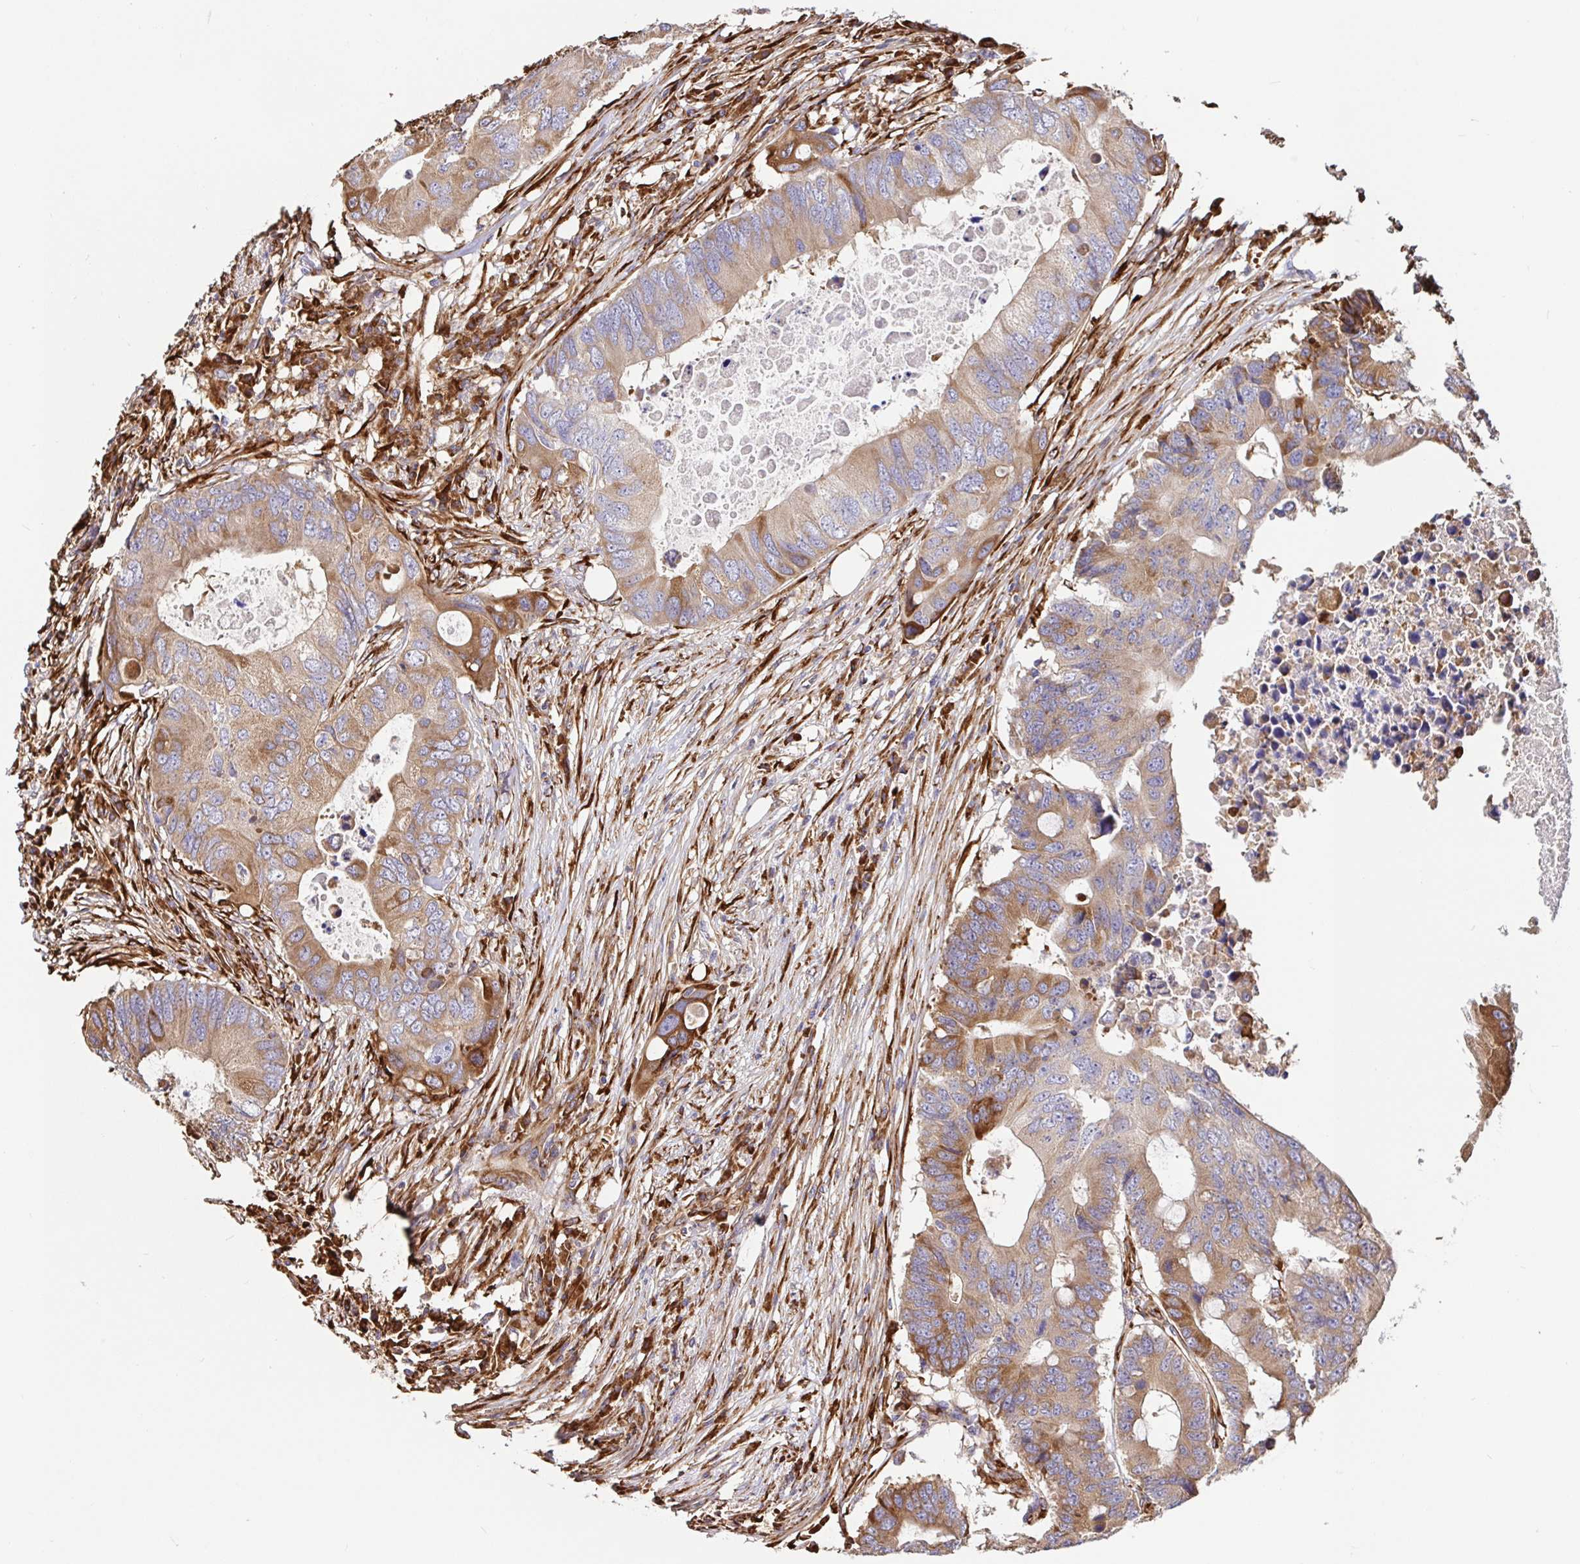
{"staining": {"intensity": "moderate", "quantity": ">75%", "location": "cytoplasmic/membranous"}, "tissue": "colorectal cancer", "cell_type": "Tumor cells", "image_type": "cancer", "snomed": [{"axis": "morphology", "description": "Adenocarcinoma, NOS"}, {"axis": "topography", "description": "Colon"}], "caption": "High-magnification brightfield microscopy of colorectal adenocarcinoma stained with DAB (brown) and counterstained with hematoxylin (blue). tumor cells exhibit moderate cytoplasmic/membranous positivity is present in about>75% of cells.", "gene": "MAOA", "patient": {"sex": "male", "age": 71}}